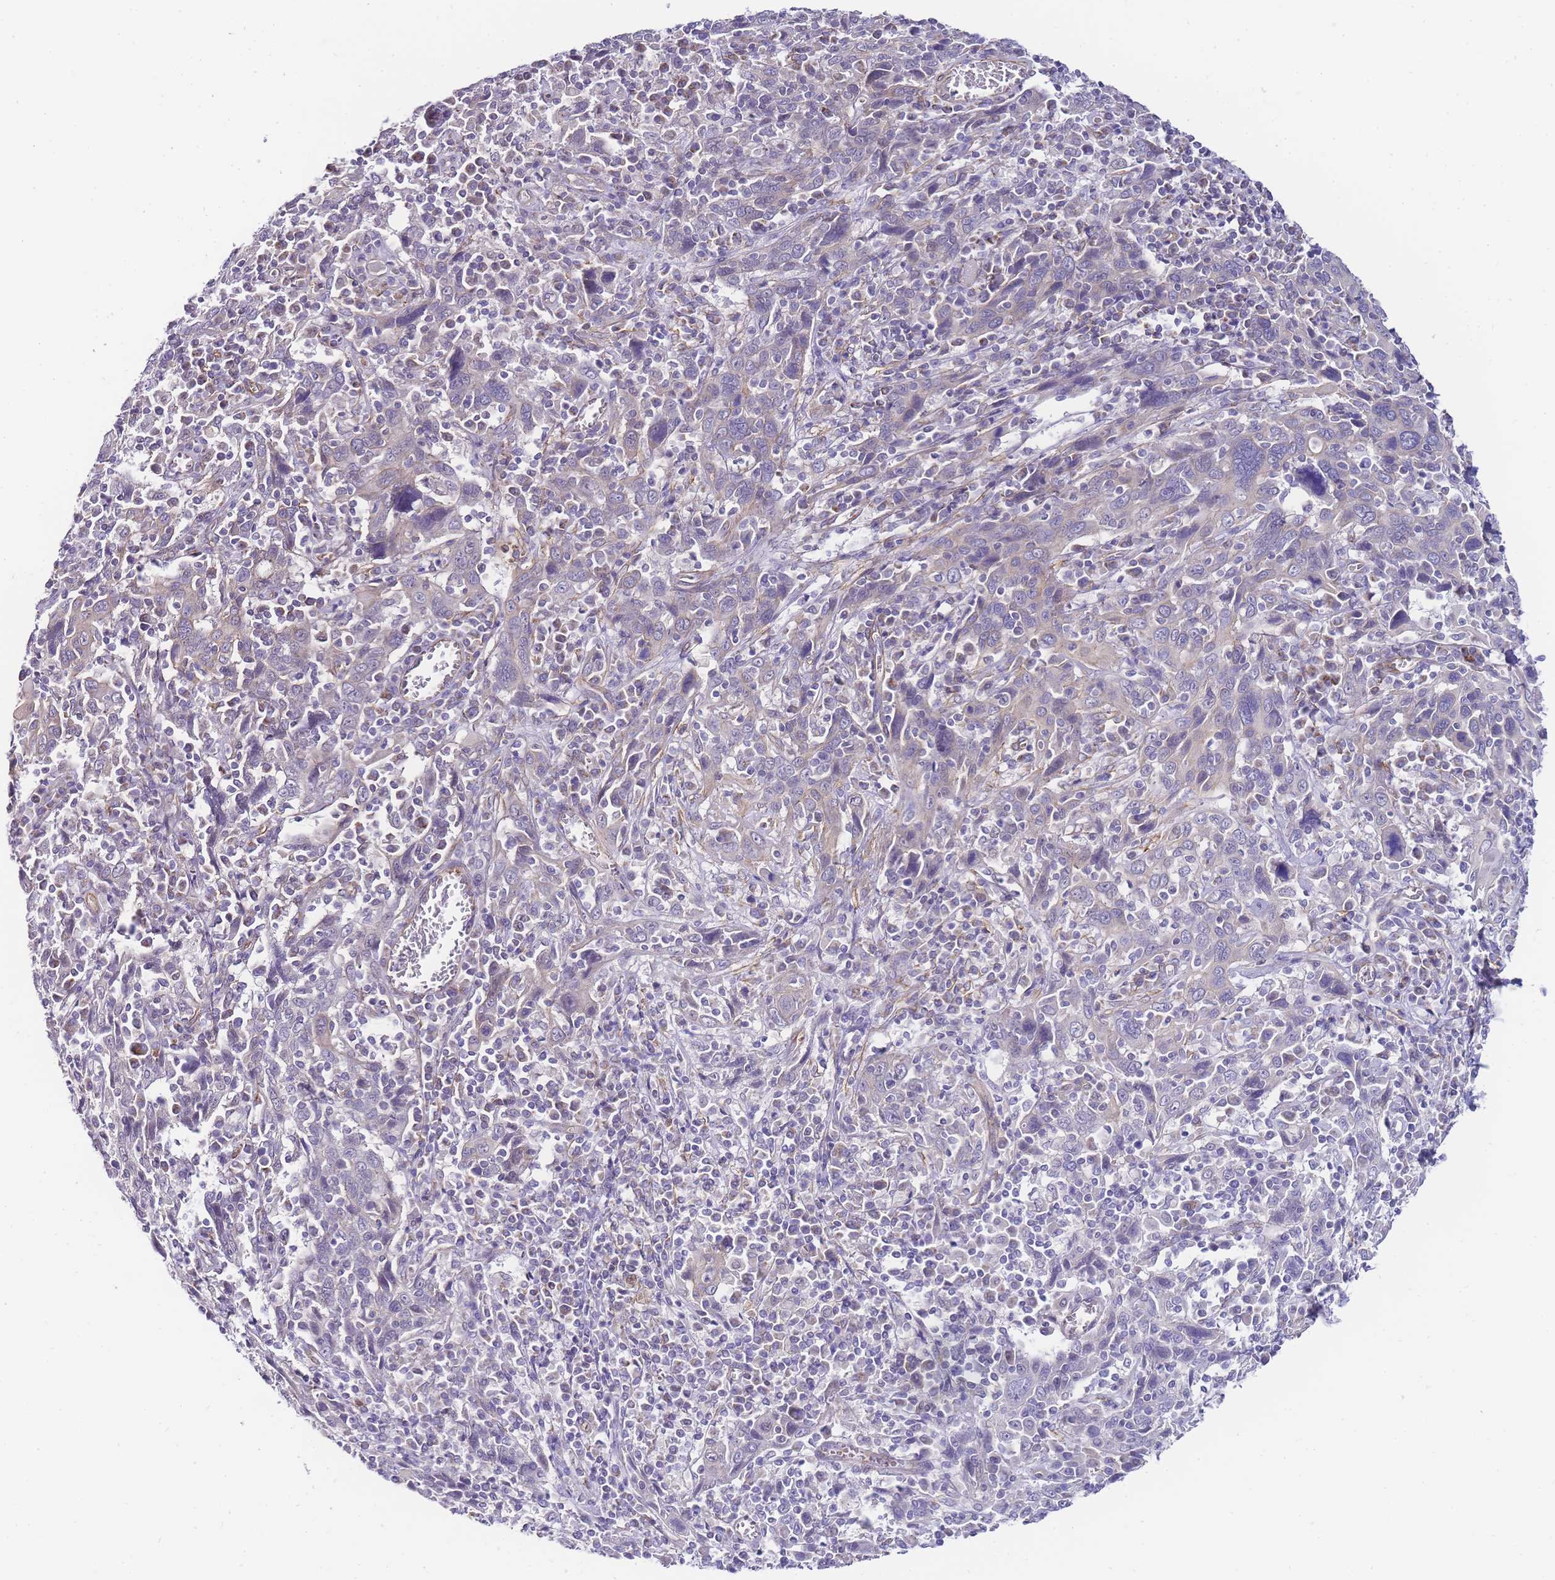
{"staining": {"intensity": "negative", "quantity": "none", "location": "none"}, "tissue": "cervical cancer", "cell_type": "Tumor cells", "image_type": "cancer", "snomed": [{"axis": "morphology", "description": "Squamous cell carcinoma, NOS"}, {"axis": "topography", "description": "Cervix"}], "caption": "There is no significant staining in tumor cells of squamous cell carcinoma (cervical).", "gene": "PDCD7", "patient": {"sex": "female", "age": 46}}